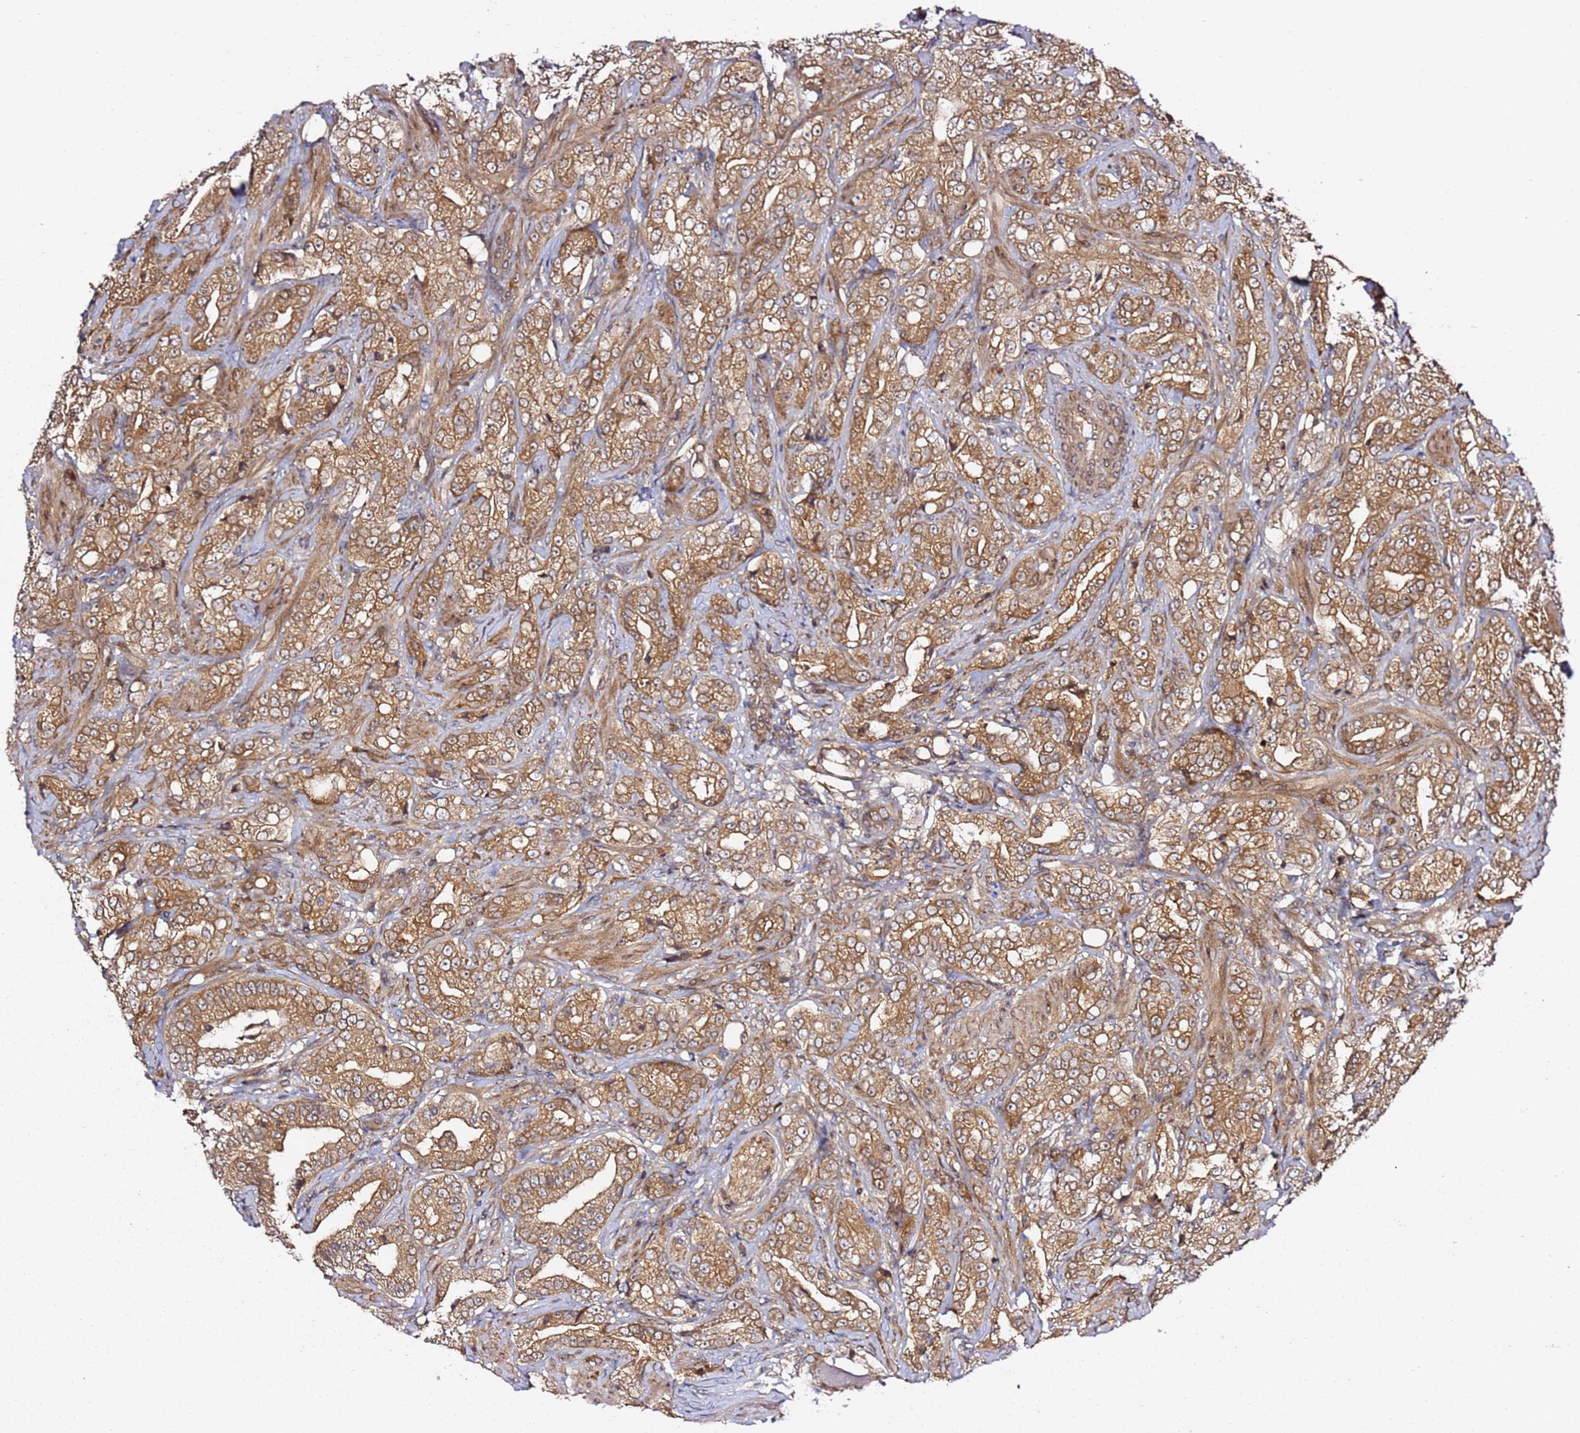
{"staining": {"intensity": "moderate", "quantity": ">75%", "location": "cytoplasmic/membranous"}, "tissue": "prostate cancer", "cell_type": "Tumor cells", "image_type": "cancer", "snomed": [{"axis": "morphology", "description": "Adenocarcinoma, Low grade"}, {"axis": "topography", "description": "Prostate"}], "caption": "A micrograph showing moderate cytoplasmic/membranous staining in approximately >75% of tumor cells in prostate cancer (low-grade adenocarcinoma), as visualized by brown immunohistochemical staining.", "gene": "PRKAB2", "patient": {"sex": "male", "age": 67}}